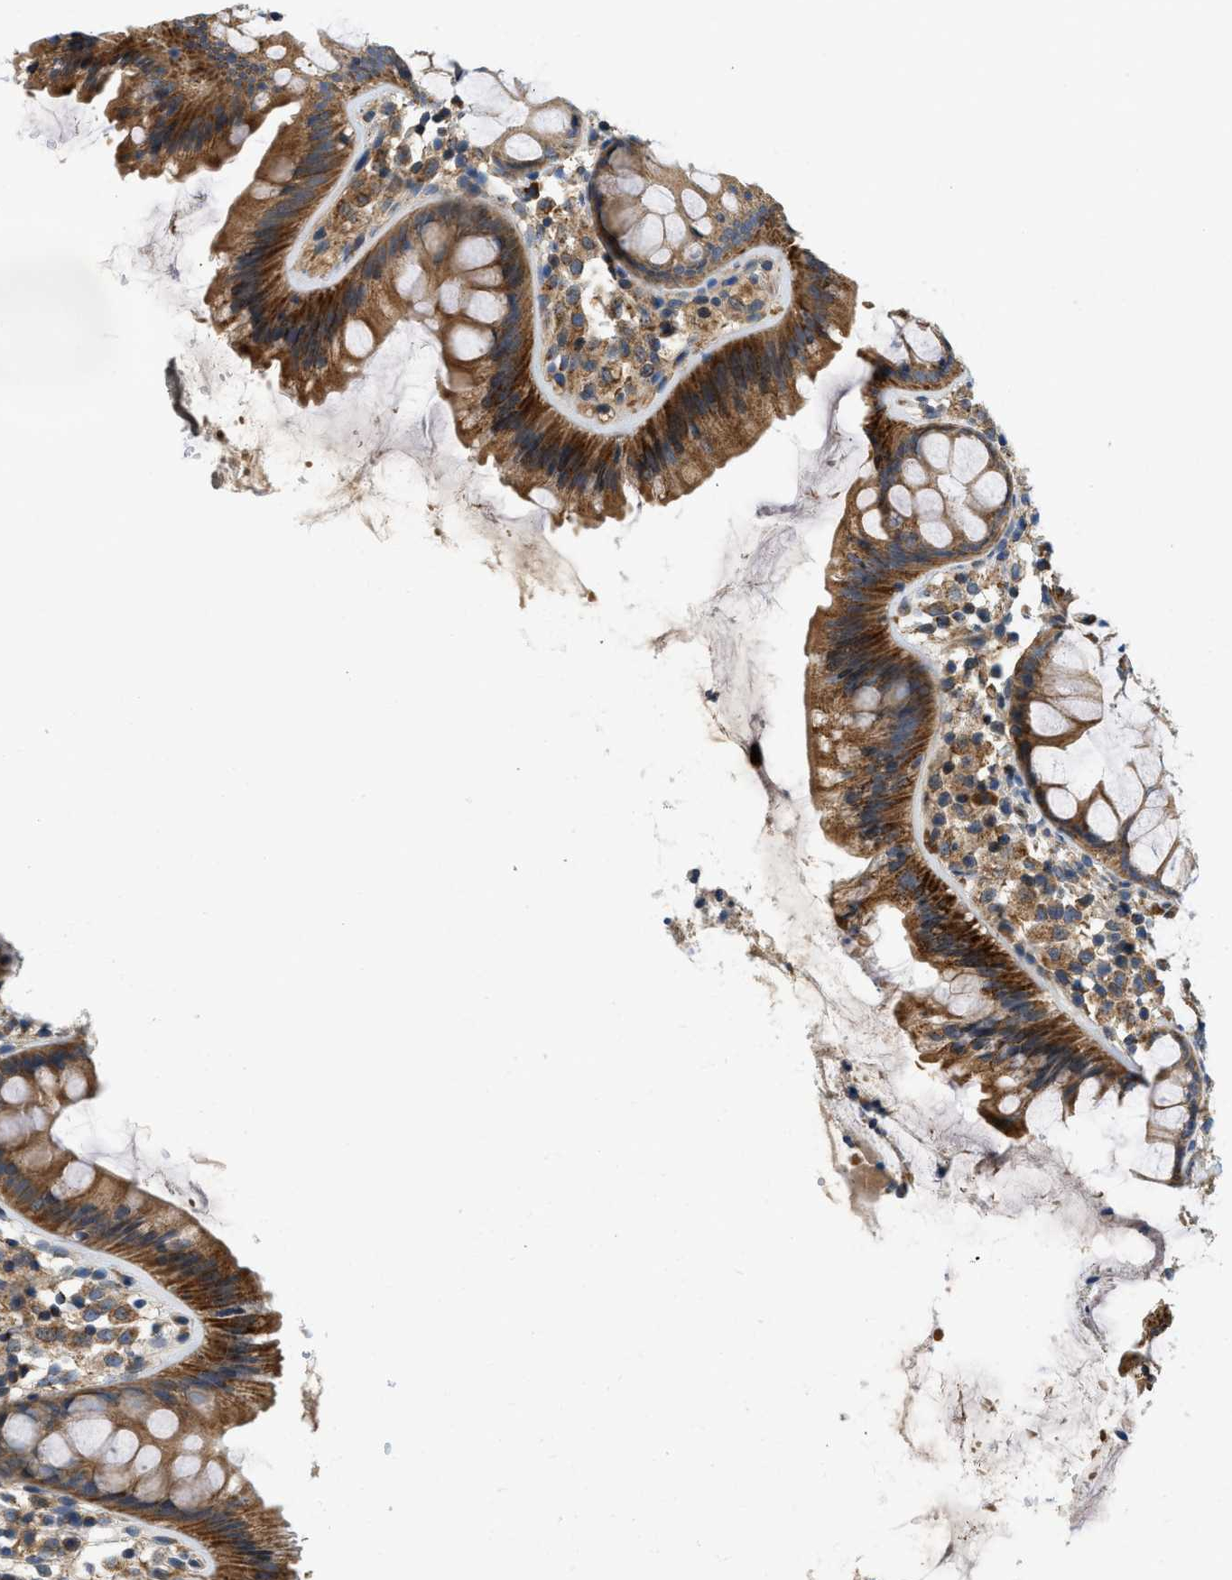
{"staining": {"intensity": "weak", "quantity": ">75%", "location": "cytoplasmic/membranous"}, "tissue": "colon", "cell_type": "Endothelial cells", "image_type": "normal", "snomed": [{"axis": "morphology", "description": "Normal tissue, NOS"}, {"axis": "topography", "description": "Colon"}], "caption": "A low amount of weak cytoplasmic/membranous staining is seen in about >75% of endothelial cells in benign colon. (DAB IHC with brightfield microscopy, high magnification).", "gene": "KCNK1", "patient": {"sex": "female", "age": 56}}